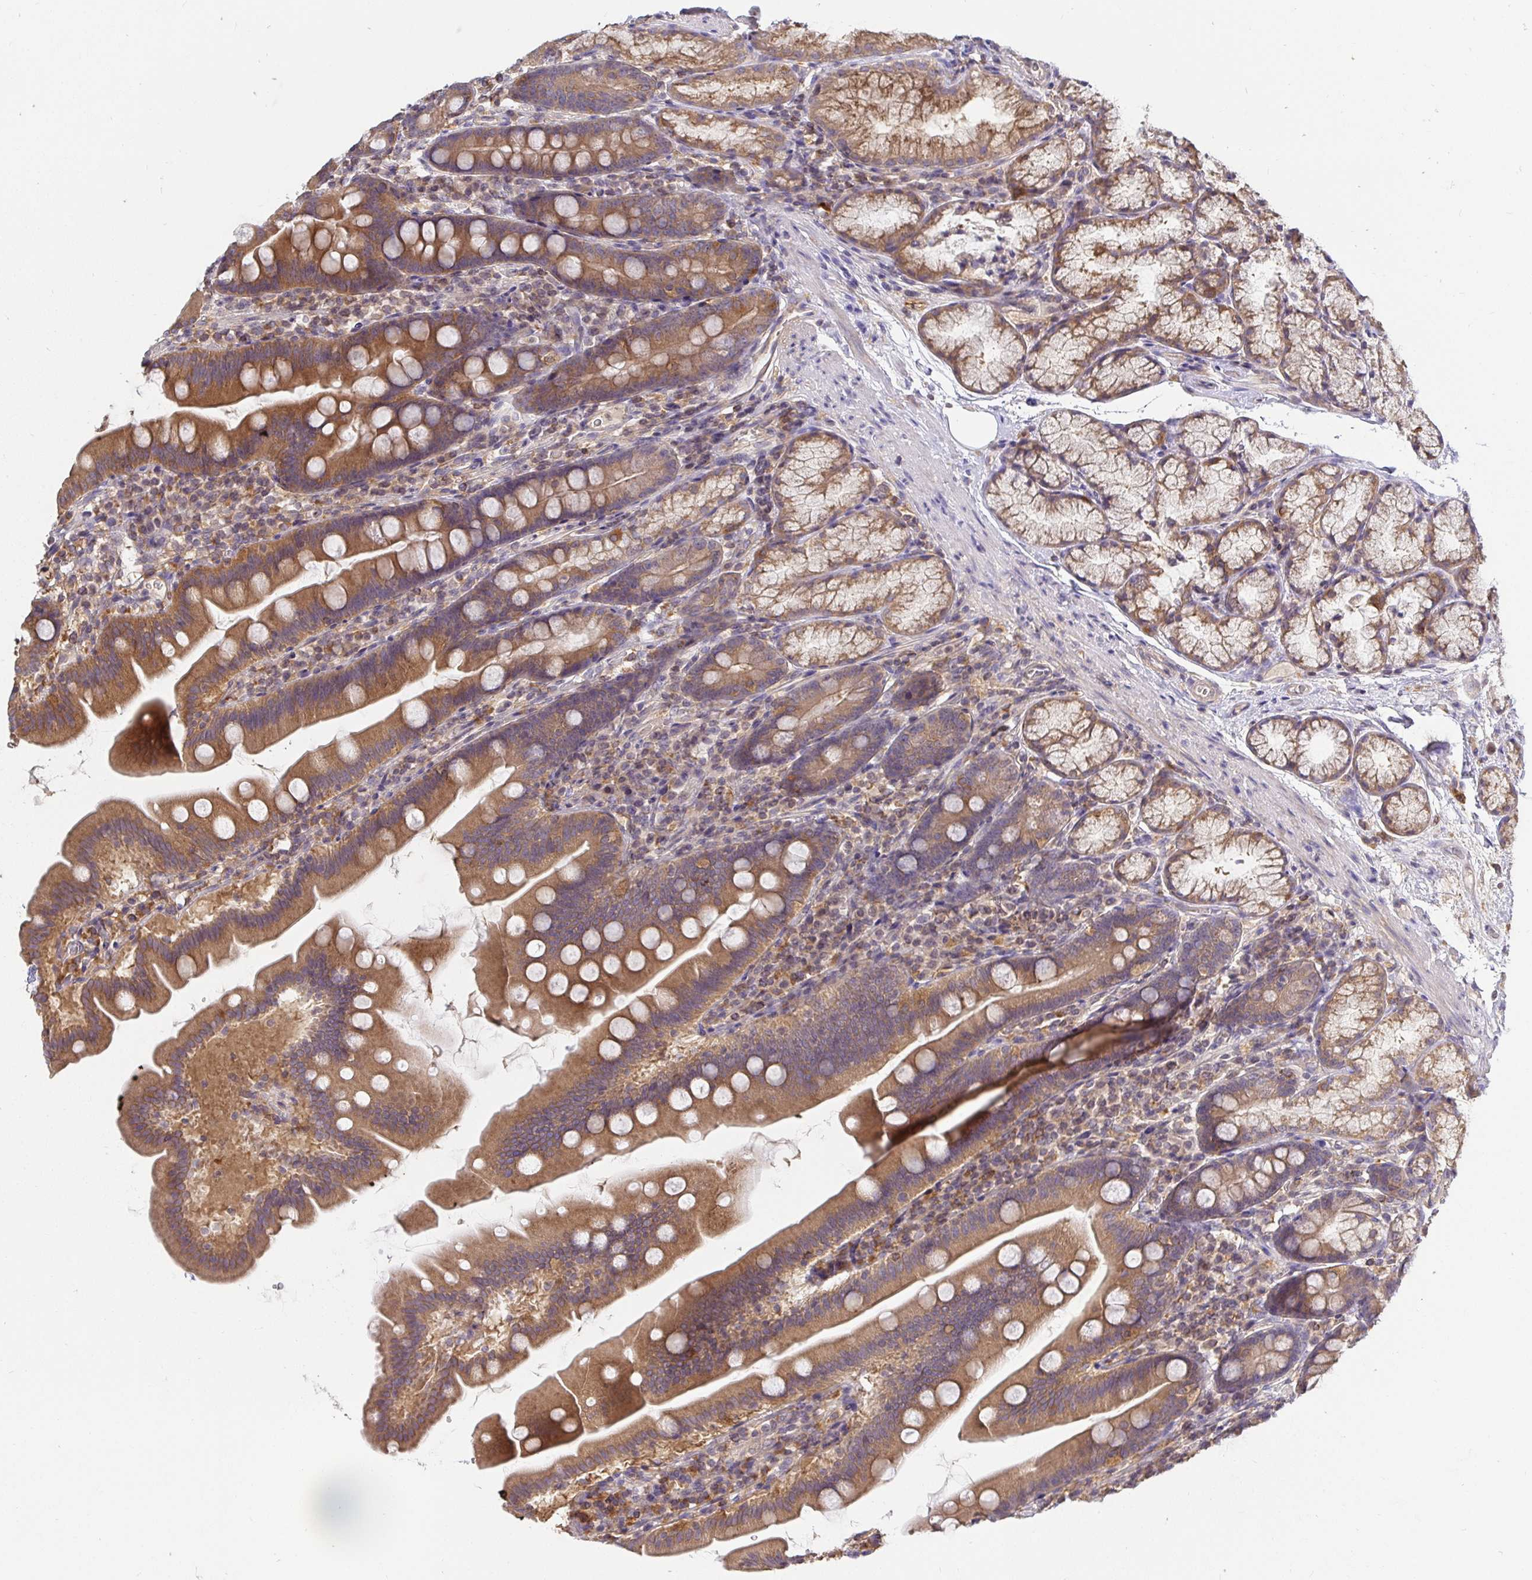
{"staining": {"intensity": "moderate", "quantity": ">75%", "location": "cytoplasmic/membranous"}, "tissue": "duodenum", "cell_type": "Glandular cells", "image_type": "normal", "snomed": [{"axis": "morphology", "description": "Normal tissue, NOS"}, {"axis": "topography", "description": "Duodenum"}], "caption": "Glandular cells demonstrate medium levels of moderate cytoplasmic/membranous positivity in about >75% of cells in normal duodenum.", "gene": "ATP6V1F", "patient": {"sex": "female", "age": 67}}